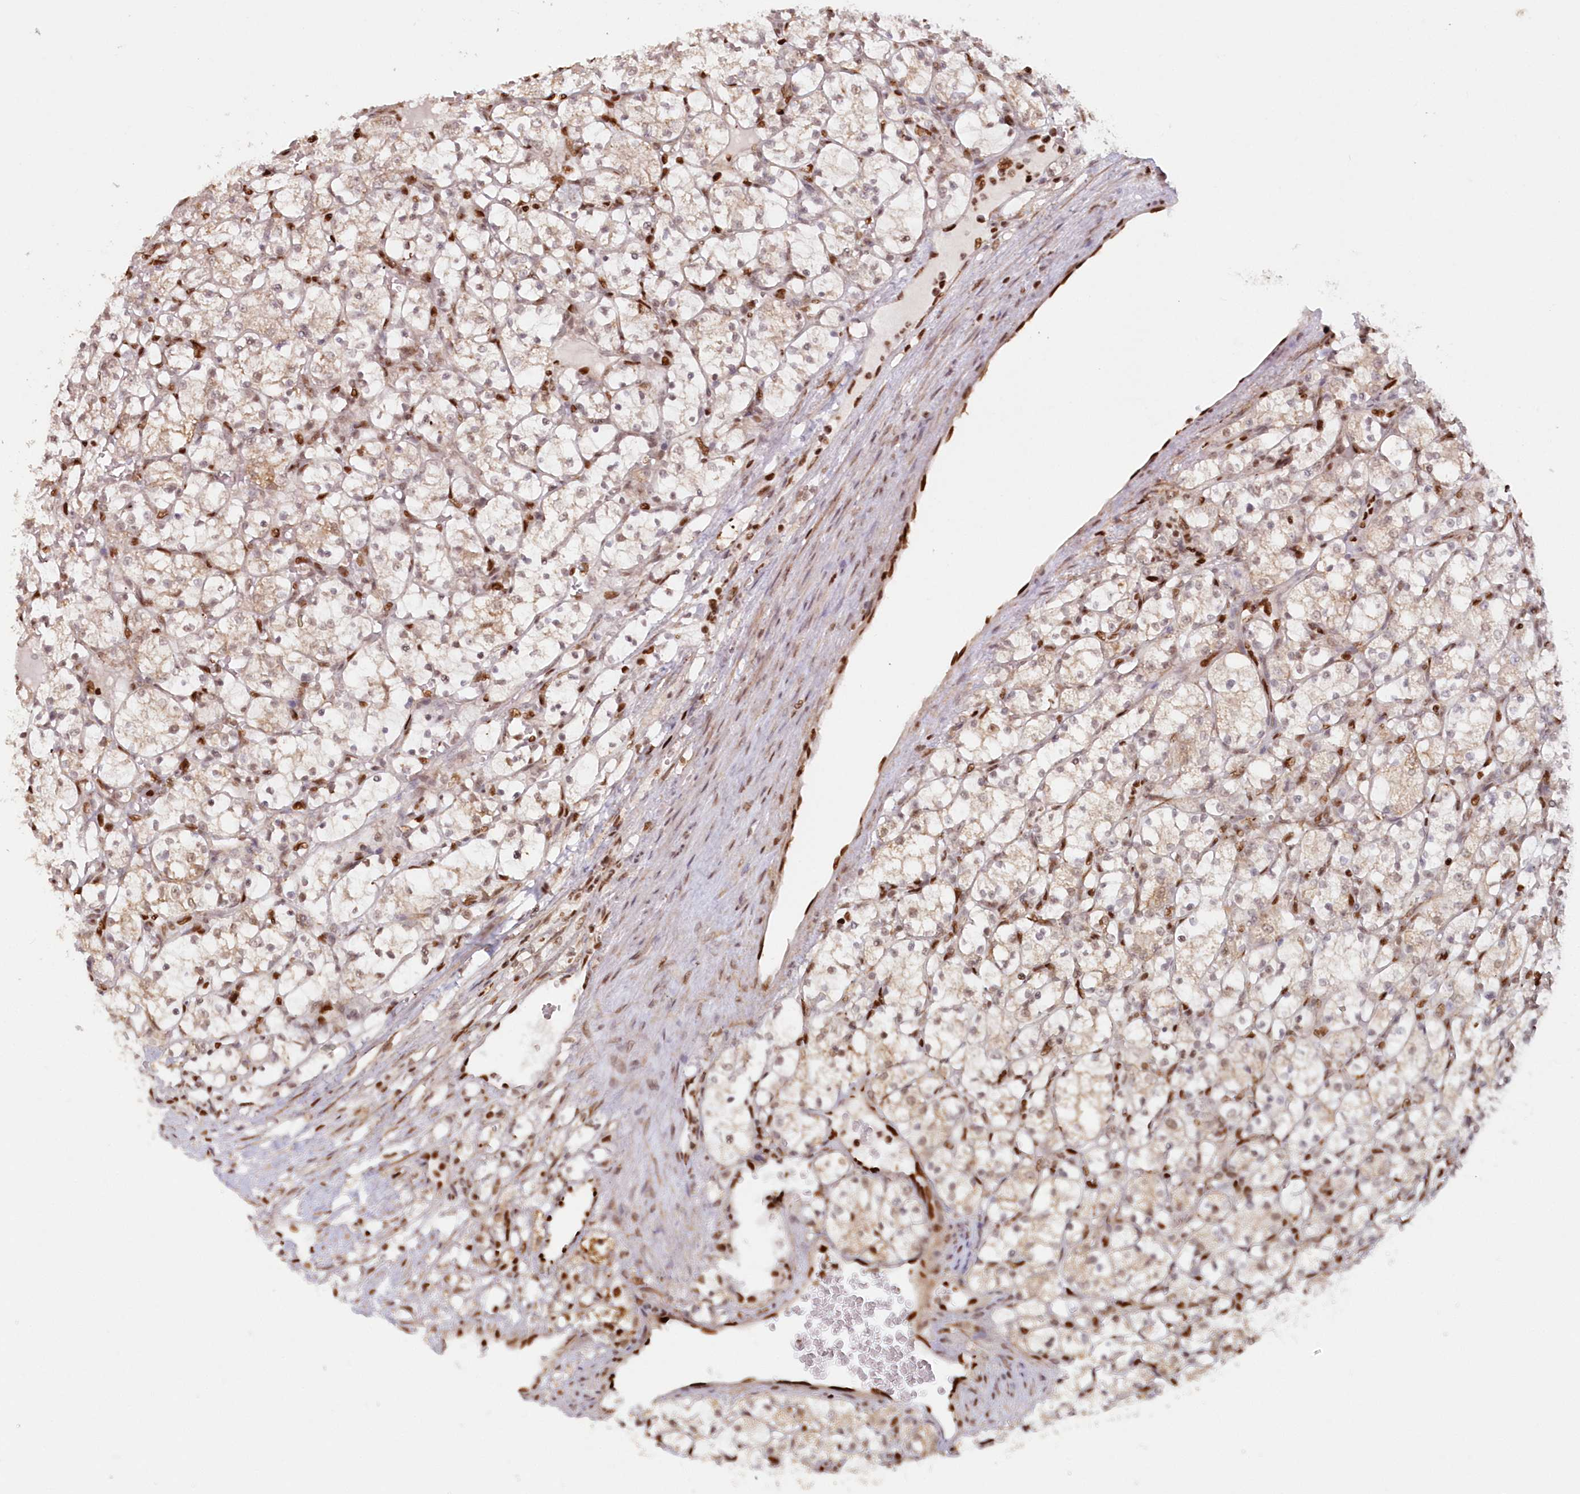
{"staining": {"intensity": "negative", "quantity": "none", "location": "none"}, "tissue": "renal cancer", "cell_type": "Tumor cells", "image_type": "cancer", "snomed": [{"axis": "morphology", "description": "Adenocarcinoma, NOS"}, {"axis": "topography", "description": "Kidney"}], "caption": "This is an immunohistochemistry (IHC) image of adenocarcinoma (renal). There is no positivity in tumor cells.", "gene": "POLR2B", "patient": {"sex": "female", "age": 69}}